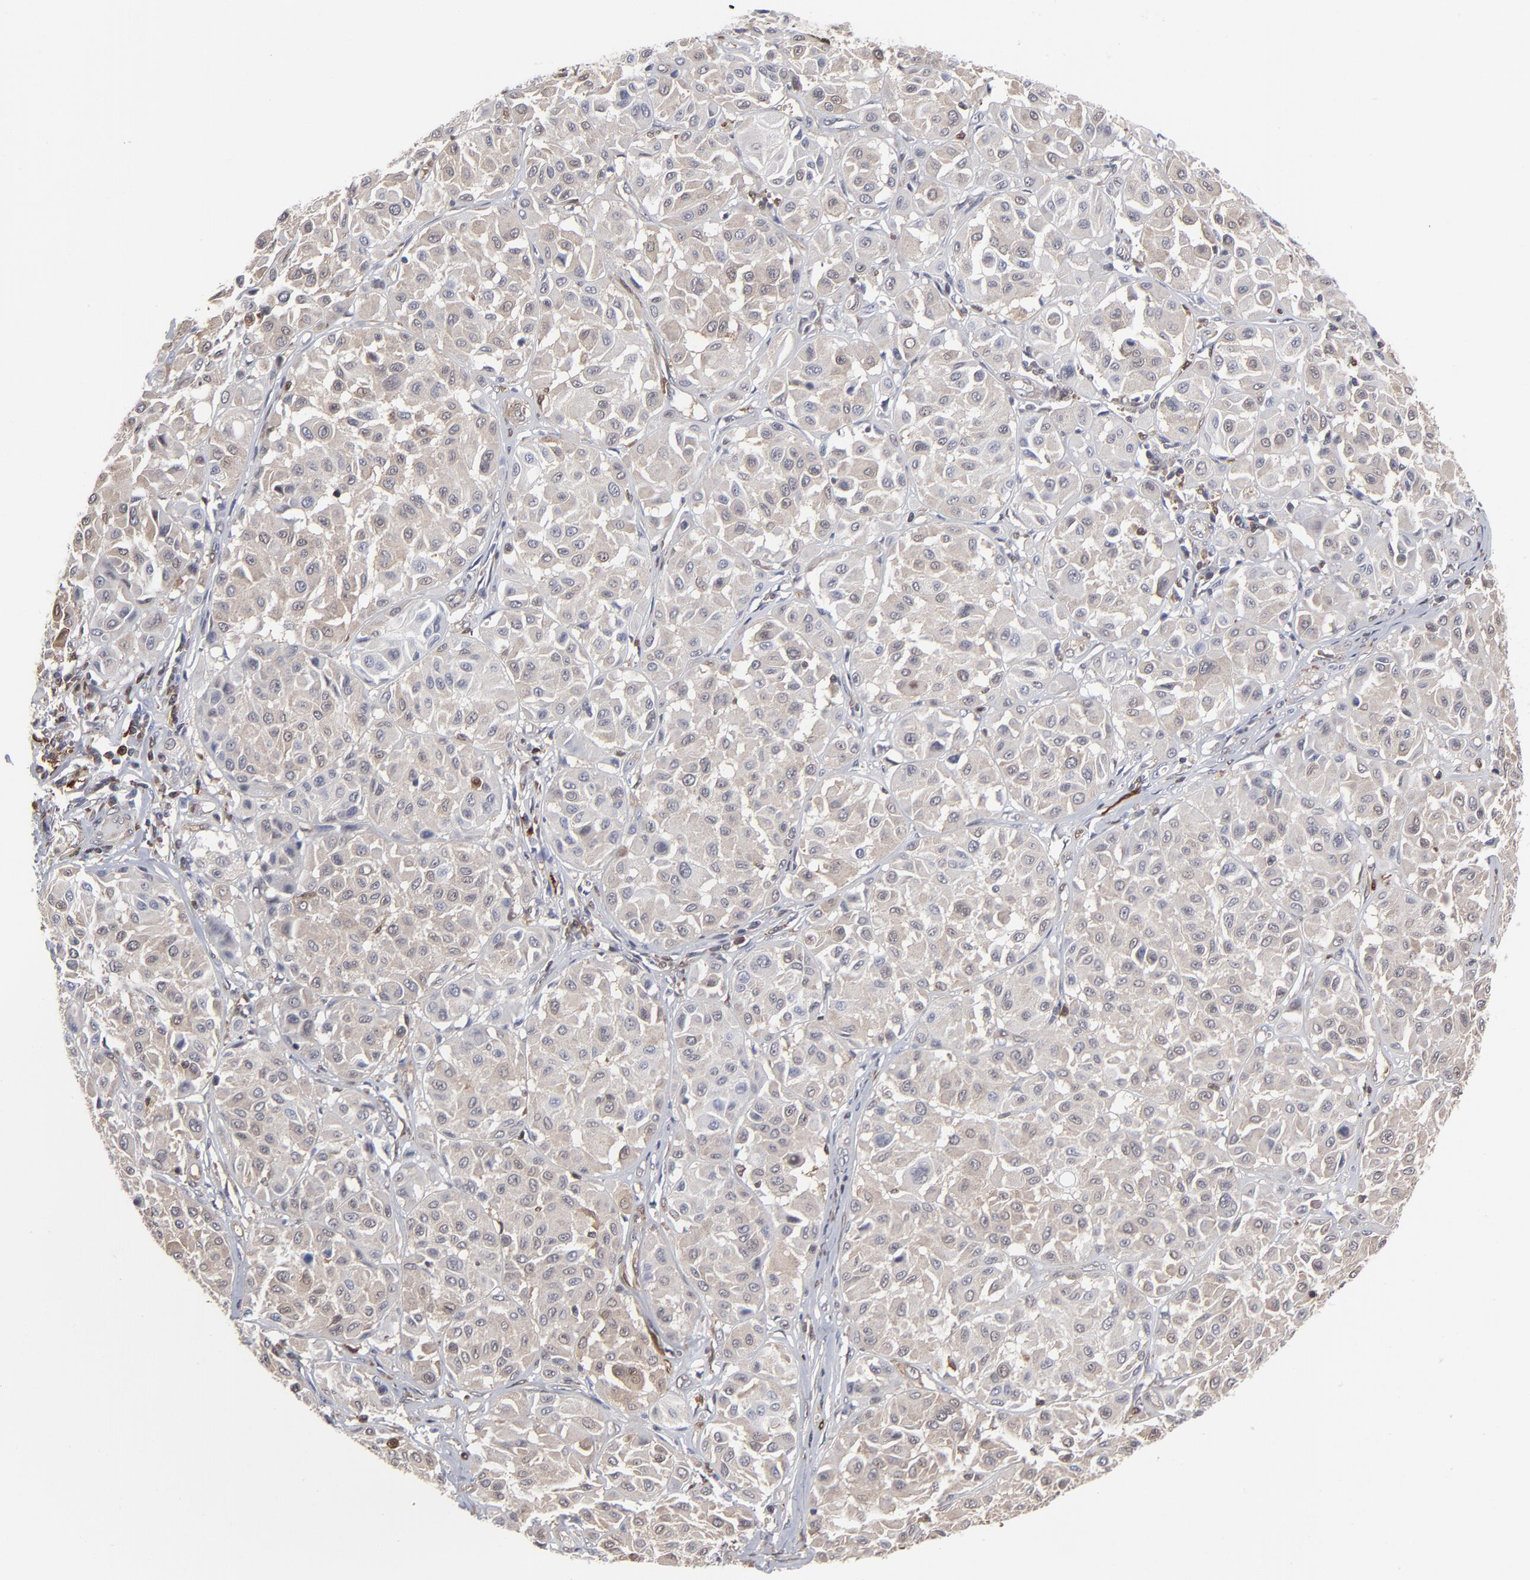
{"staining": {"intensity": "weak", "quantity": ">75%", "location": "cytoplasmic/membranous"}, "tissue": "melanoma", "cell_type": "Tumor cells", "image_type": "cancer", "snomed": [{"axis": "morphology", "description": "Malignant melanoma, Metastatic site"}, {"axis": "topography", "description": "Soft tissue"}], "caption": "A brown stain labels weak cytoplasmic/membranous expression of a protein in malignant melanoma (metastatic site) tumor cells.", "gene": "MAP2K1", "patient": {"sex": "male", "age": 41}}